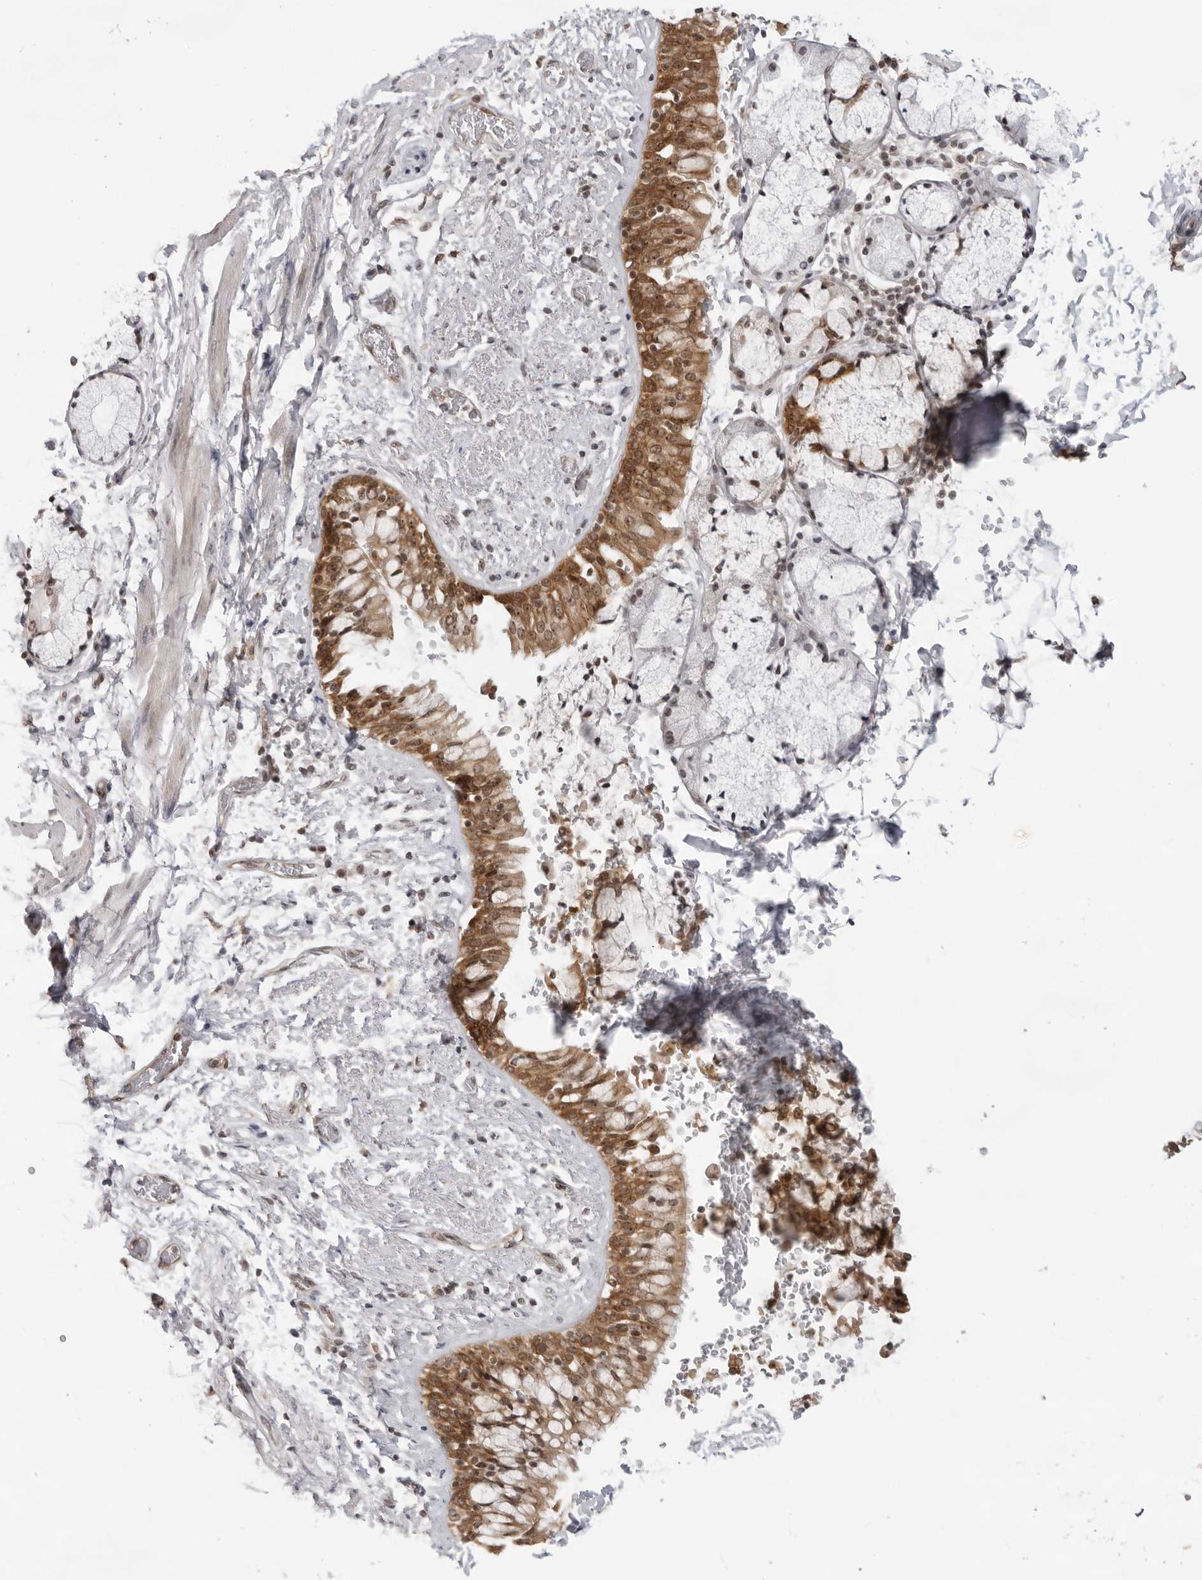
{"staining": {"intensity": "moderate", "quantity": ">75%", "location": "cytoplasmic/membranous,nuclear"}, "tissue": "bronchus", "cell_type": "Respiratory epithelial cells", "image_type": "normal", "snomed": [{"axis": "morphology", "description": "Normal tissue, NOS"}, {"axis": "morphology", "description": "Inflammation, NOS"}, {"axis": "topography", "description": "Cartilage tissue"}, {"axis": "topography", "description": "Bronchus"}, {"axis": "topography", "description": "Lung"}], "caption": "Bronchus stained with immunohistochemistry (IHC) demonstrates moderate cytoplasmic/membranous,nuclear positivity in approximately >75% of respiratory epithelial cells. (brown staining indicates protein expression, while blue staining denotes nuclei).", "gene": "EXOSC10", "patient": {"sex": "female", "age": 64}}